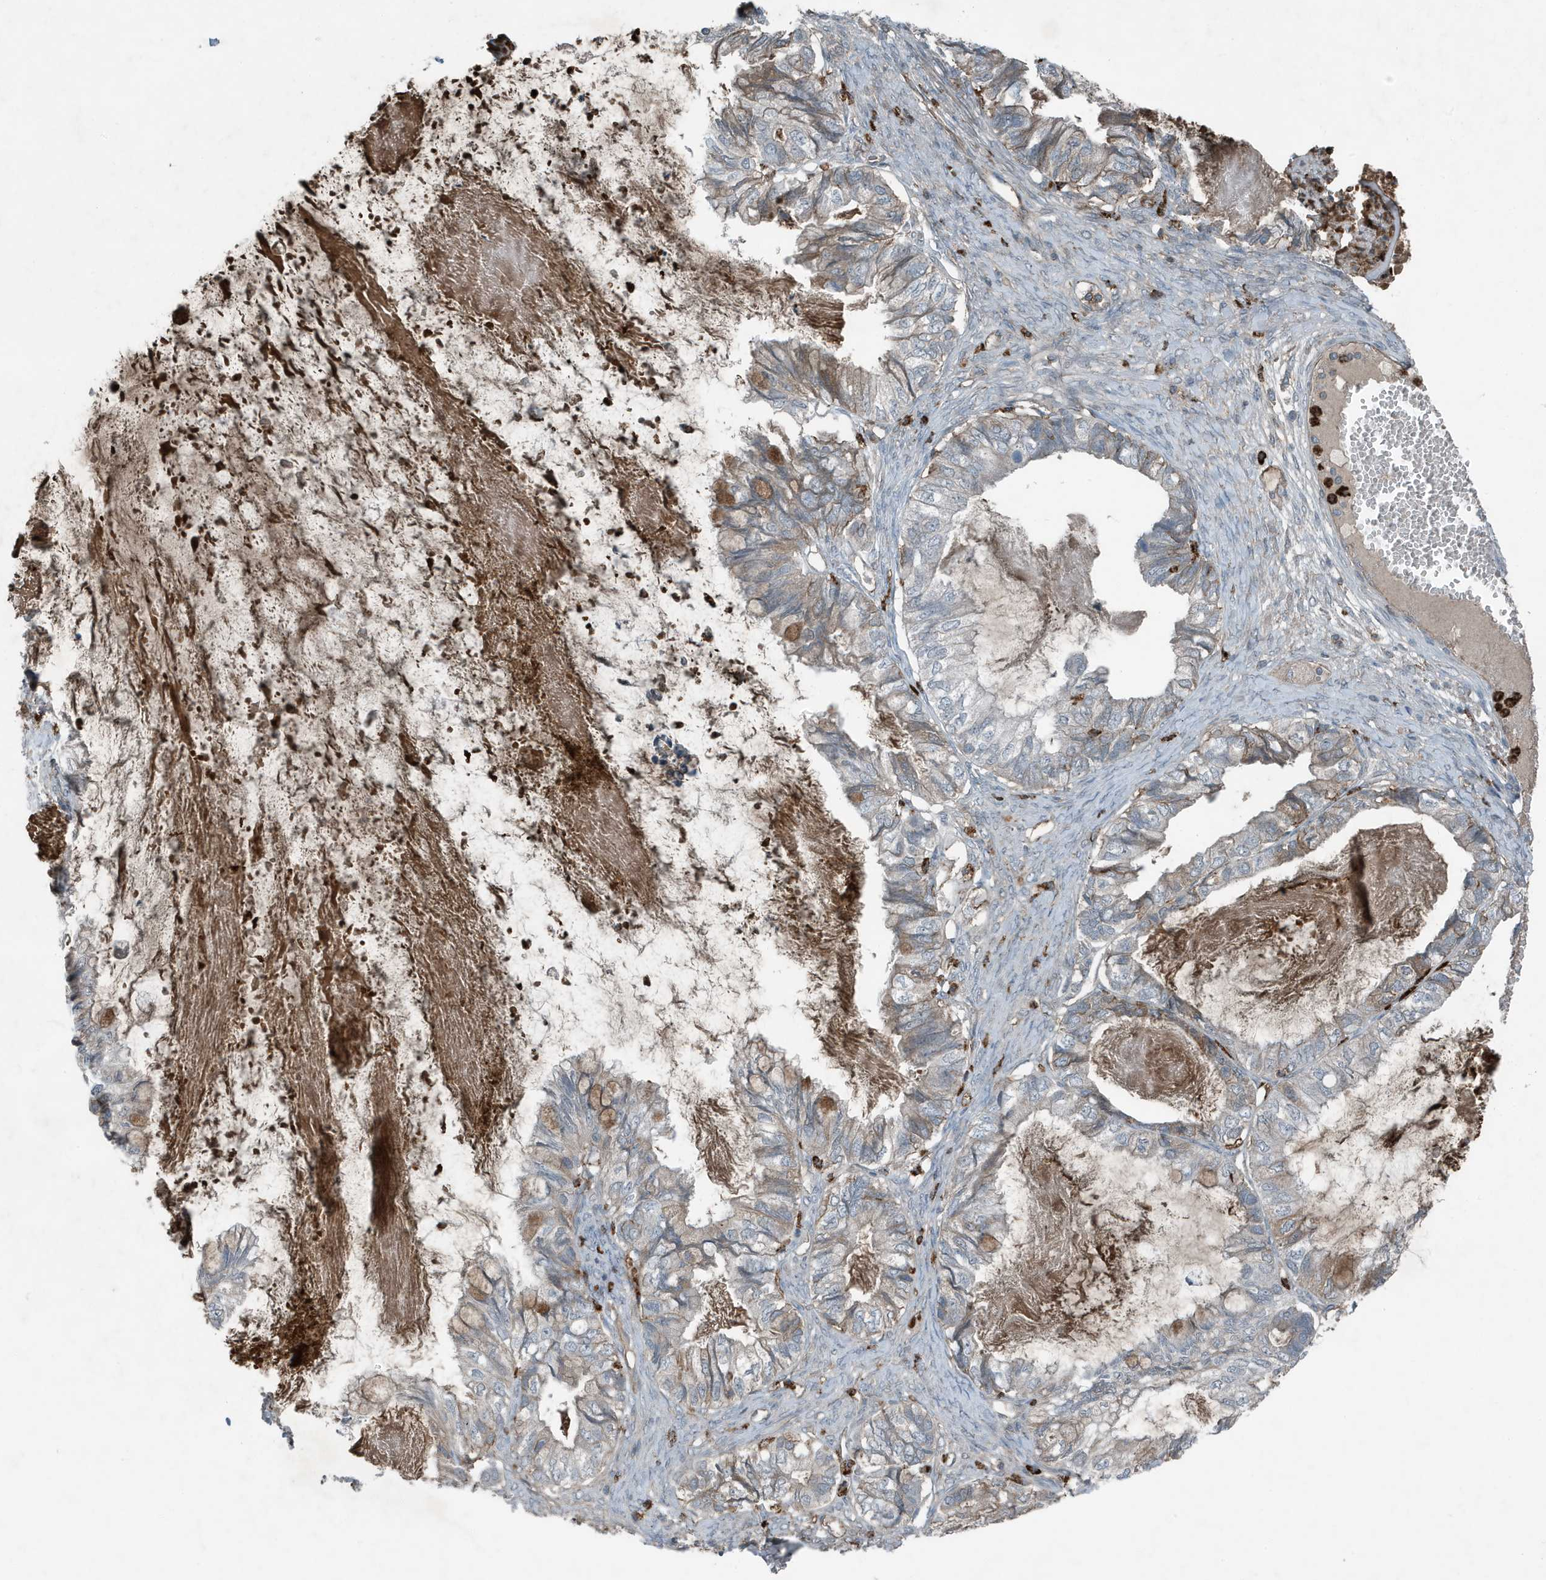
{"staining": {"intensity": "moderate", "quantity": "<25%", "location": "cytoplasmic/membranous"}, "tissue": "ovarian cancer", "cell_type": "Tumor cells", "image_type": "cancer", "snomed": [{"axis": "morphology", "description": "Cystadenocarcinoma, mucinous, NOS"}, {"axis": "topography", "description": "Ovary"}], "caption": "Immunohistochemistry (IHC) photomicrograph of neoplastic tissue: mucinous cystadenocarcinoma (ovarian) stained using immunohistochemistry demonstrates low levels of moderate protein expression localized specifically in the cytoplasmic/membranous of tumor cells, appearing as a cytoplasmic/membranous brown color.", "gene": "DAPP1", "patient": {"sex": "female", "age": 80}}